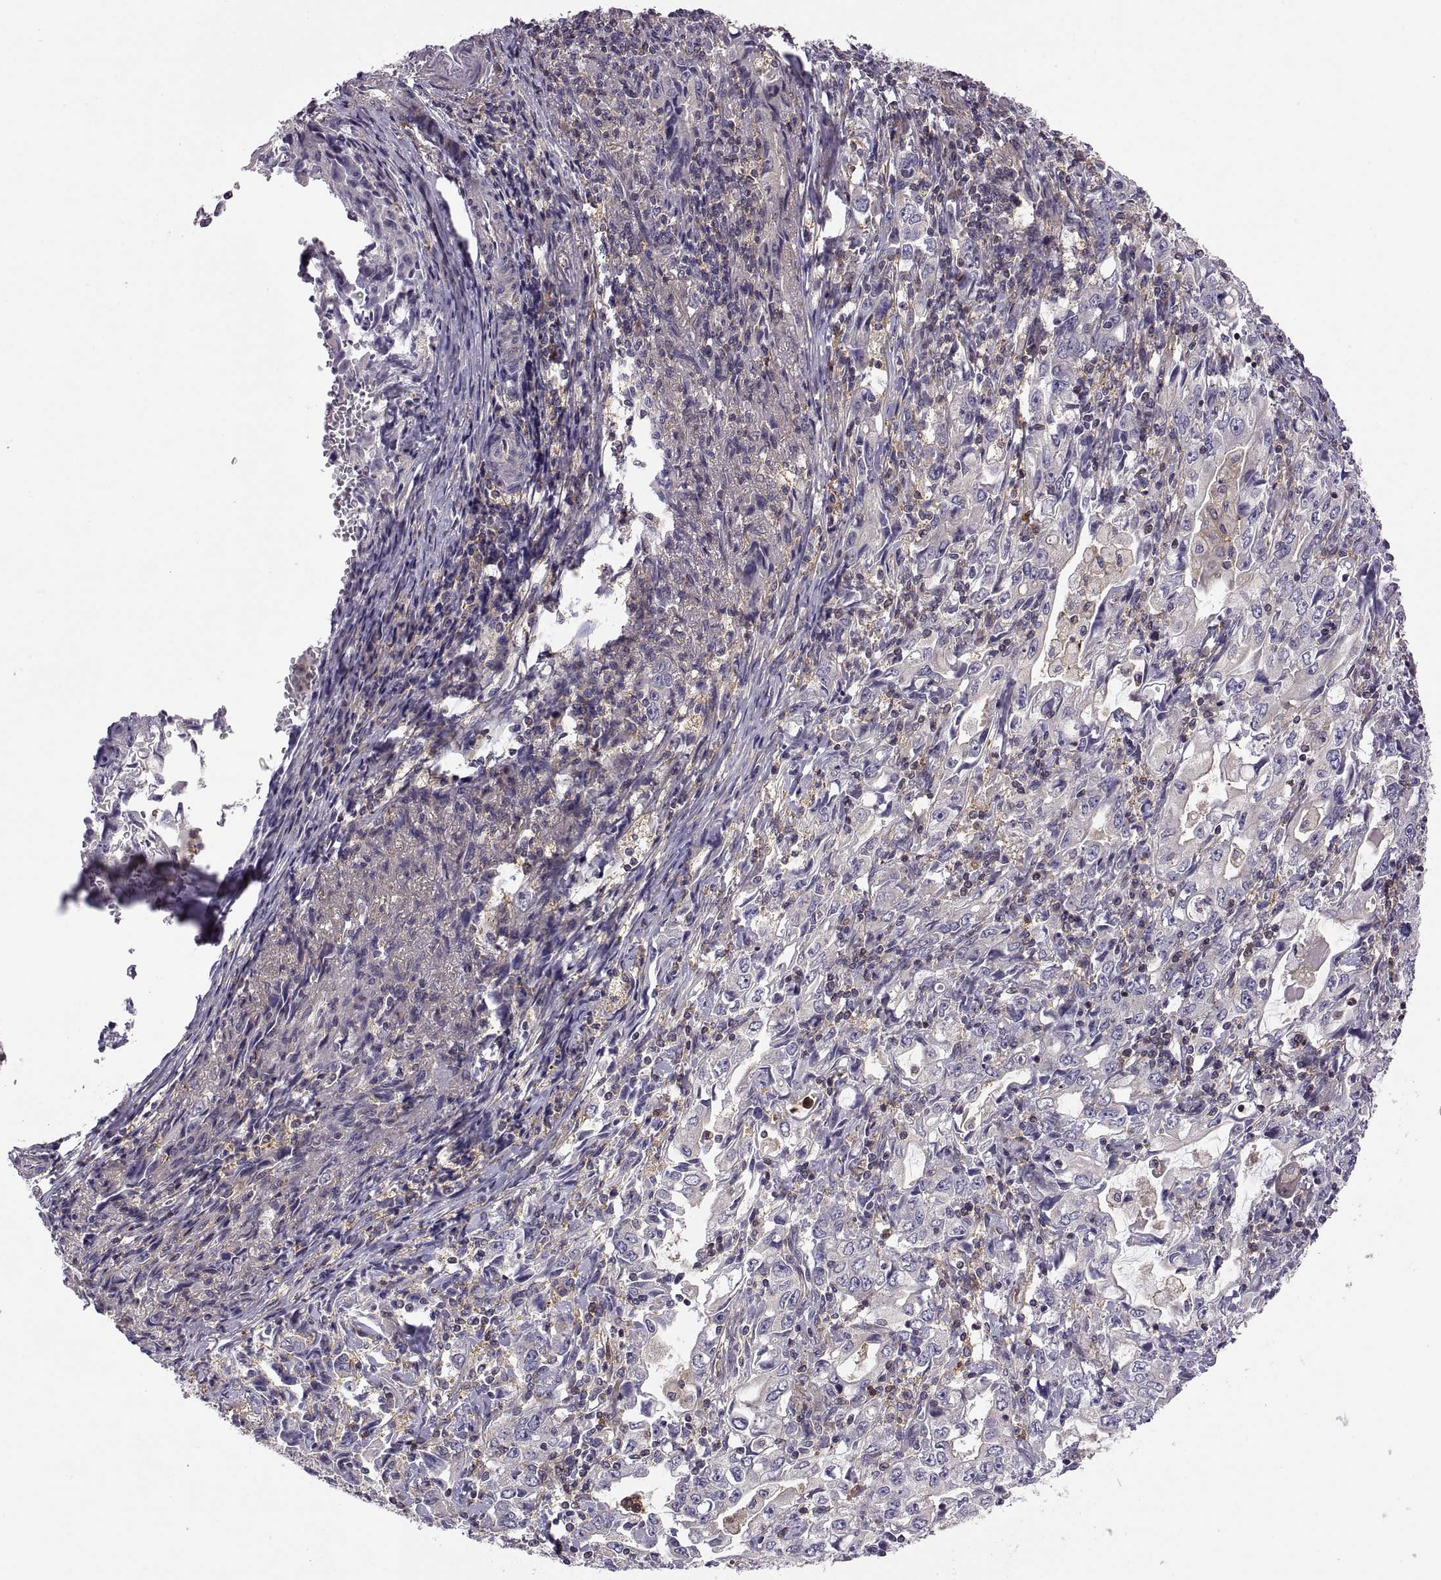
{"staining": {"intensity": "negative", "quantity": "none", "location": "none"}, "tissue": "stomach cancer", "cell_type": "Tumor cells", "image_type": "cancer", "snomed": [{"axis": "morphology", "description": "Adenocarcinoma, NOS"}, {"axis": "topography", "description": "Stomach, lower"}], "caption": "Tumor cells are negative for brown protein staining in adenocarcinoma (stomach). Brightfield microscopy of immunohistochemistry stained with DAB (brown) and hematoxylin (blue), captured at high magnification.", "gene": "SPATA32", "patient": {"sex": "female", "age": 72}}